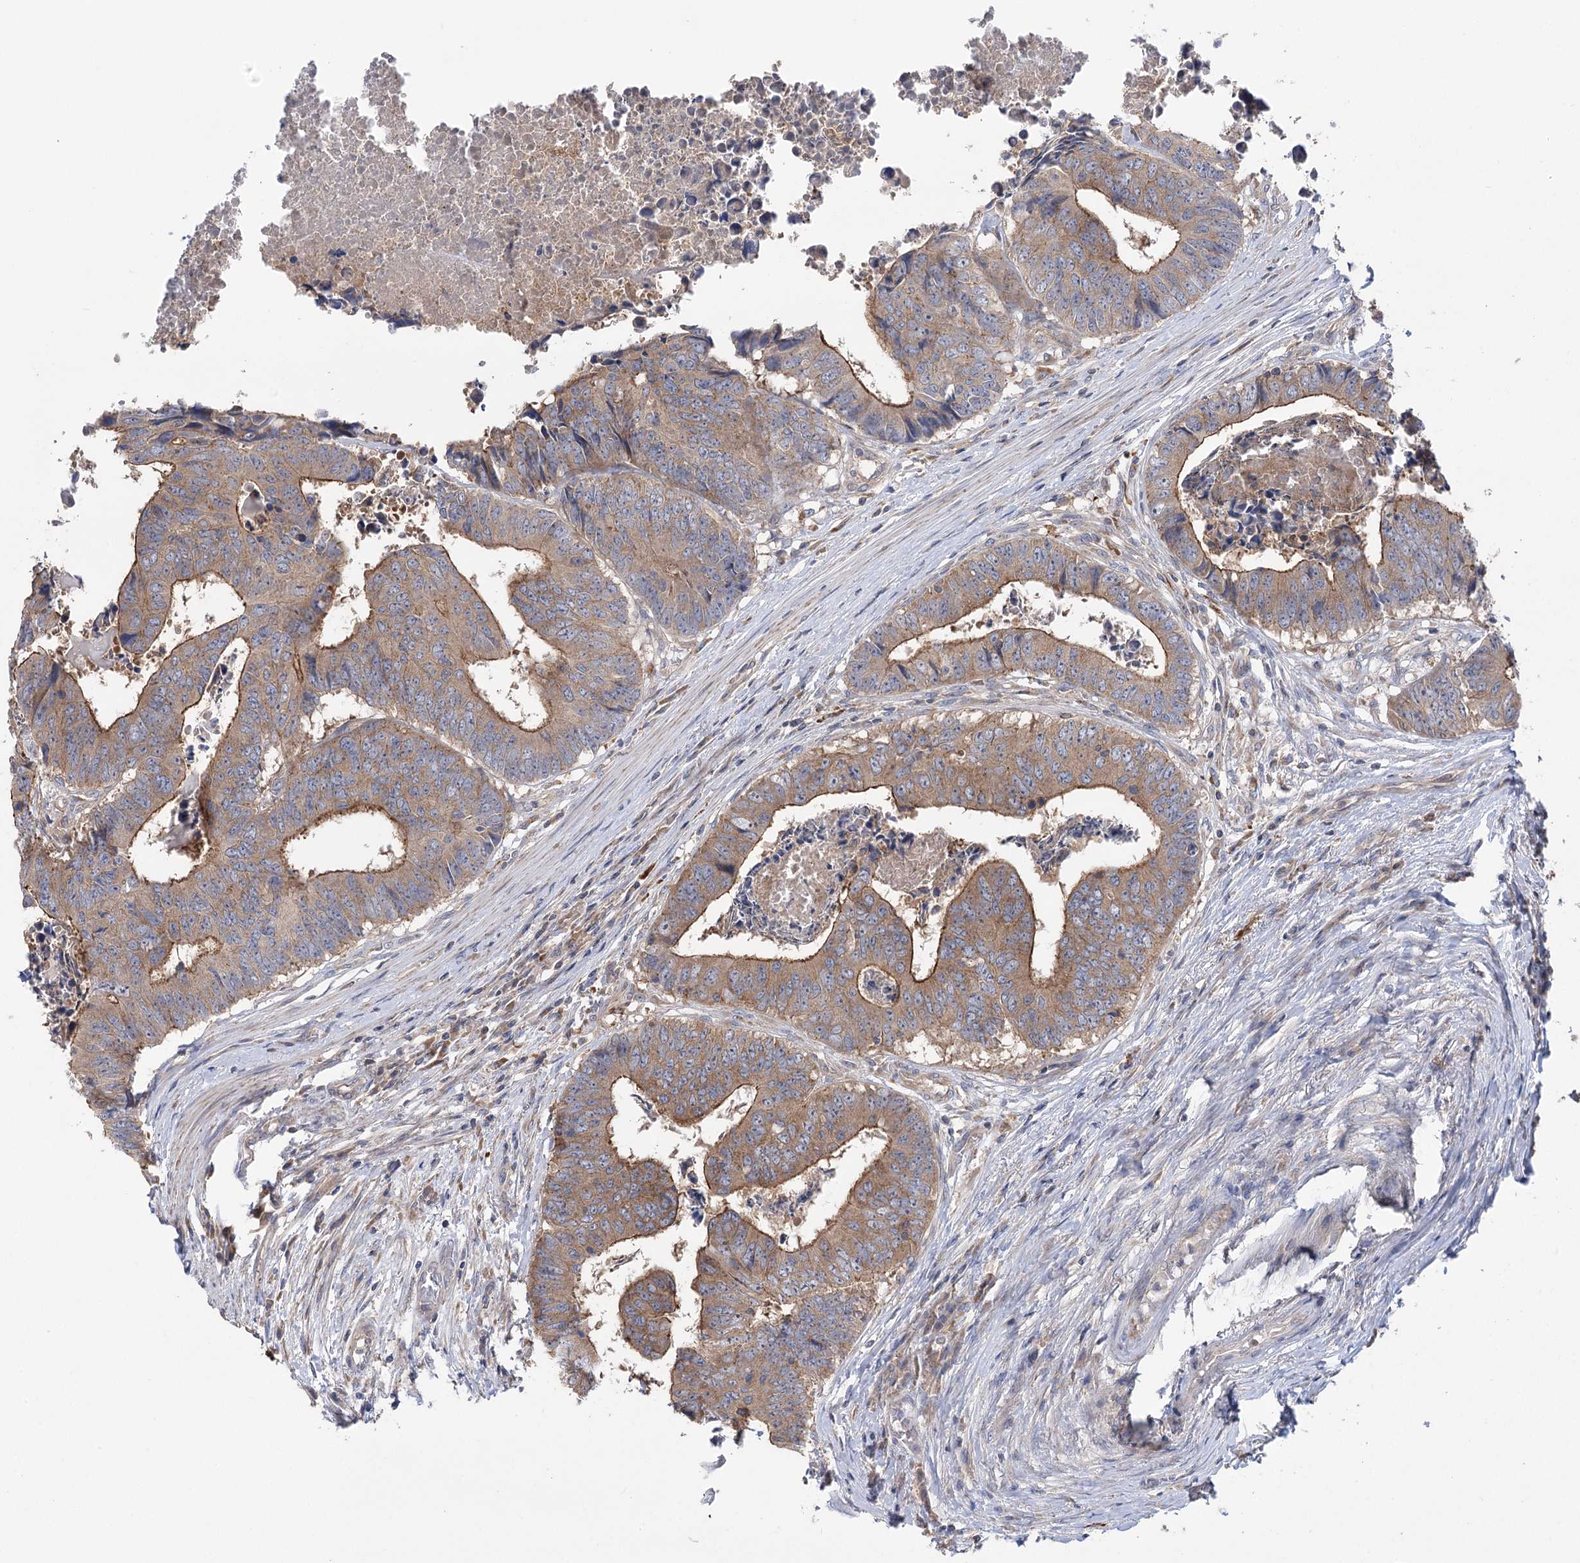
{"staining": {"intensity": "moderate", "quantity": ">75%", "location": "cytoplasmic/membranous"}, "tissue": "colorectal cancer", "cell_type": "Tumor cells", "image_type": "cancer", "snomed": [{"axis": "morphology", "description": "Adenocarcinoma, NOS"}, {"axis": "topography", "description": "Rectum"}], "caption": "Immunohistochemistry (IHC) (DAB (3,3'-diaminobenzidine)) staining of human colorectal cancer (adenocarcinoma) exhibits moderate cytoplasmic/membranous protein staining in approximately >75% of tumor cells.", "gene": "VPS37B", "patient": {"sex": "male", "age": 84}}